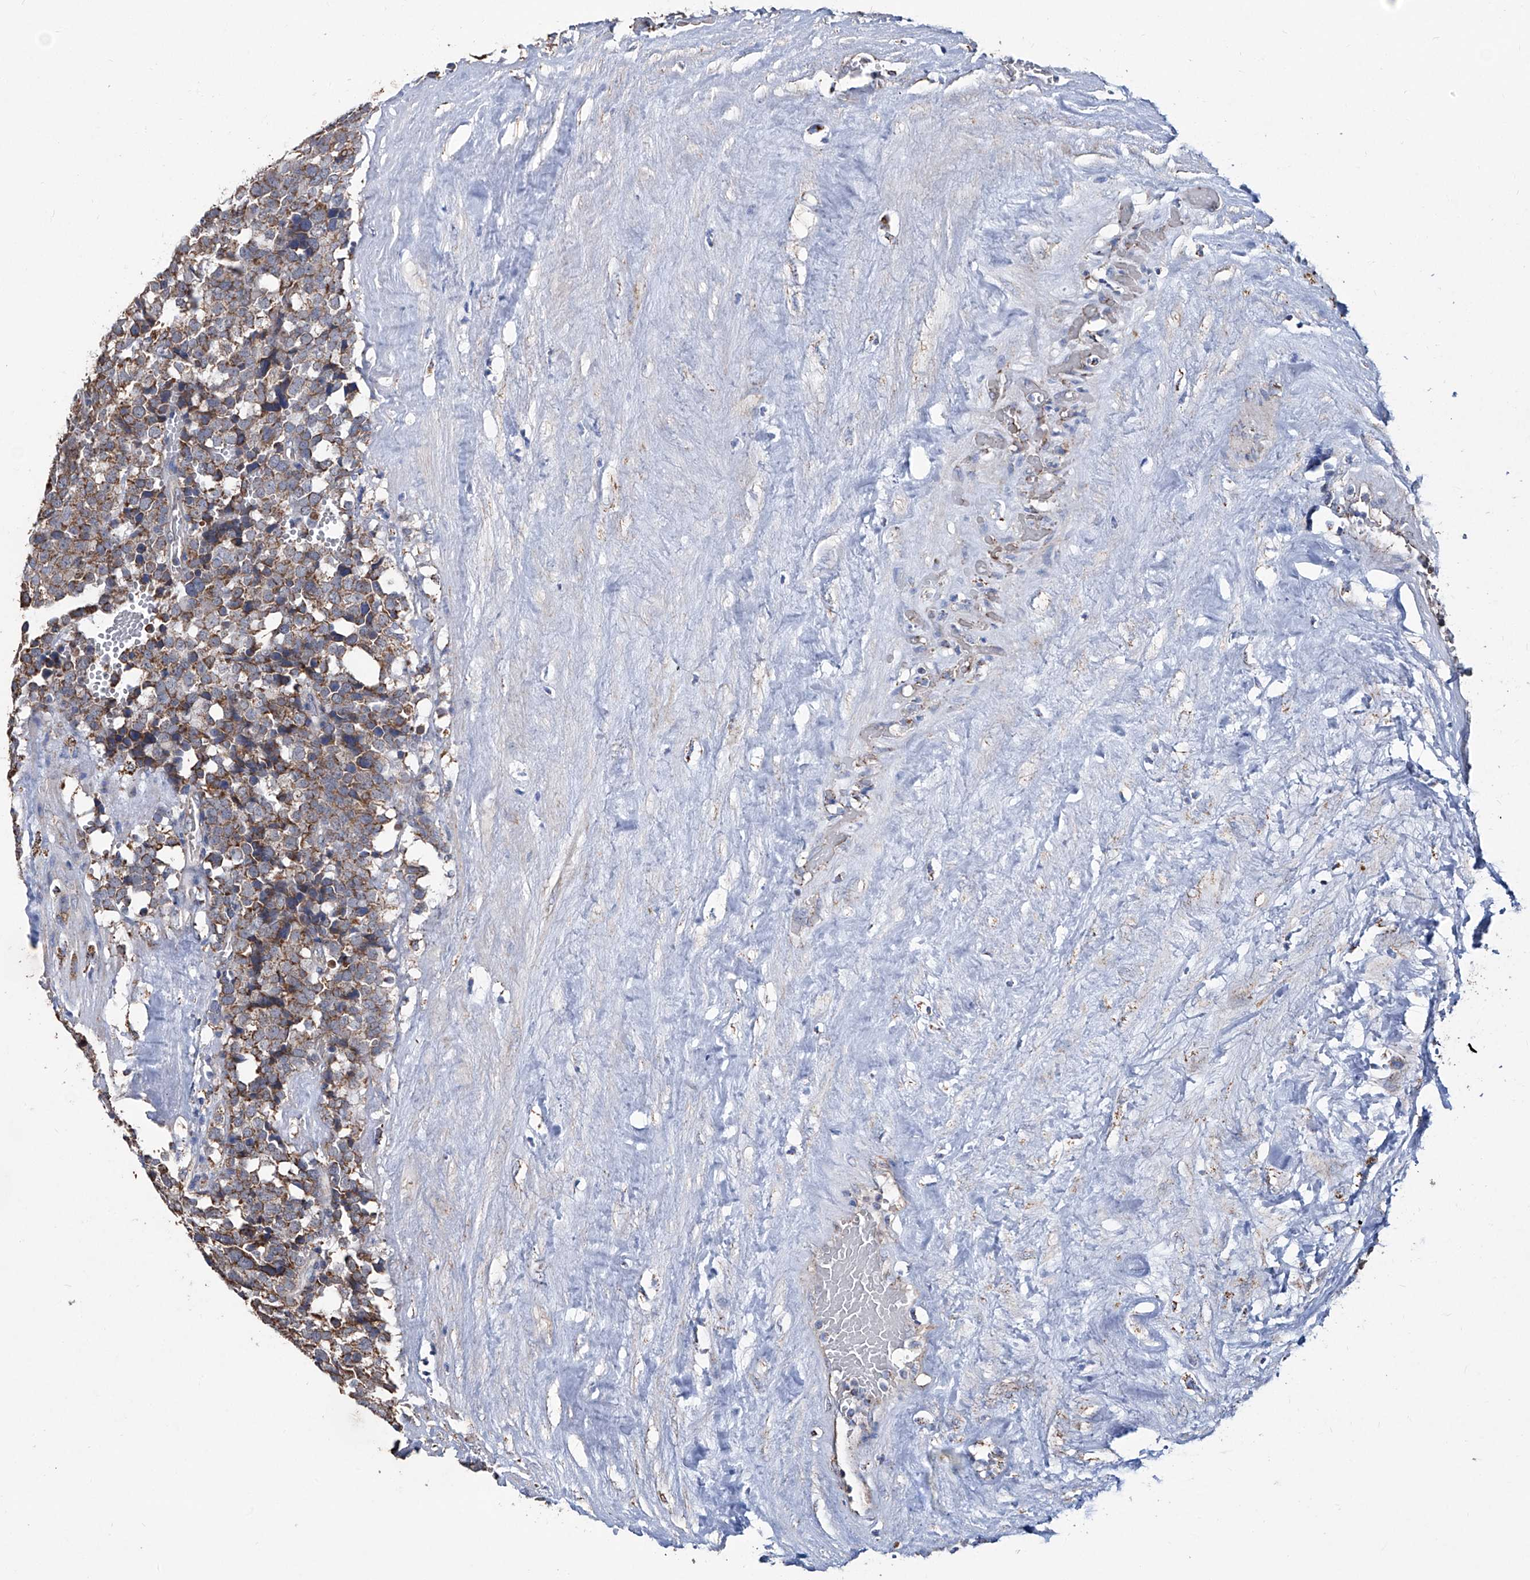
{"staining": {"intensity": "moderate", "quantity": ">75%", "location": "cytoplasmic/membranous"}, "tissue": "testis cancer", "cell_type": "Tumor cells", "image_type": "cancer", "snomed": [{"axis": "morphology", "description": "Seminoma, NOS"}, {"axis": "topography", "description": "Testis"}], "caption": "Brown immunohistochemical staining in seminoma (testis) displays moderate cytoplasmic/membranous staining in approximately >75% of tumor cells.", "gene": "NHS", "patient": {"sex": "male", "age": 71}}